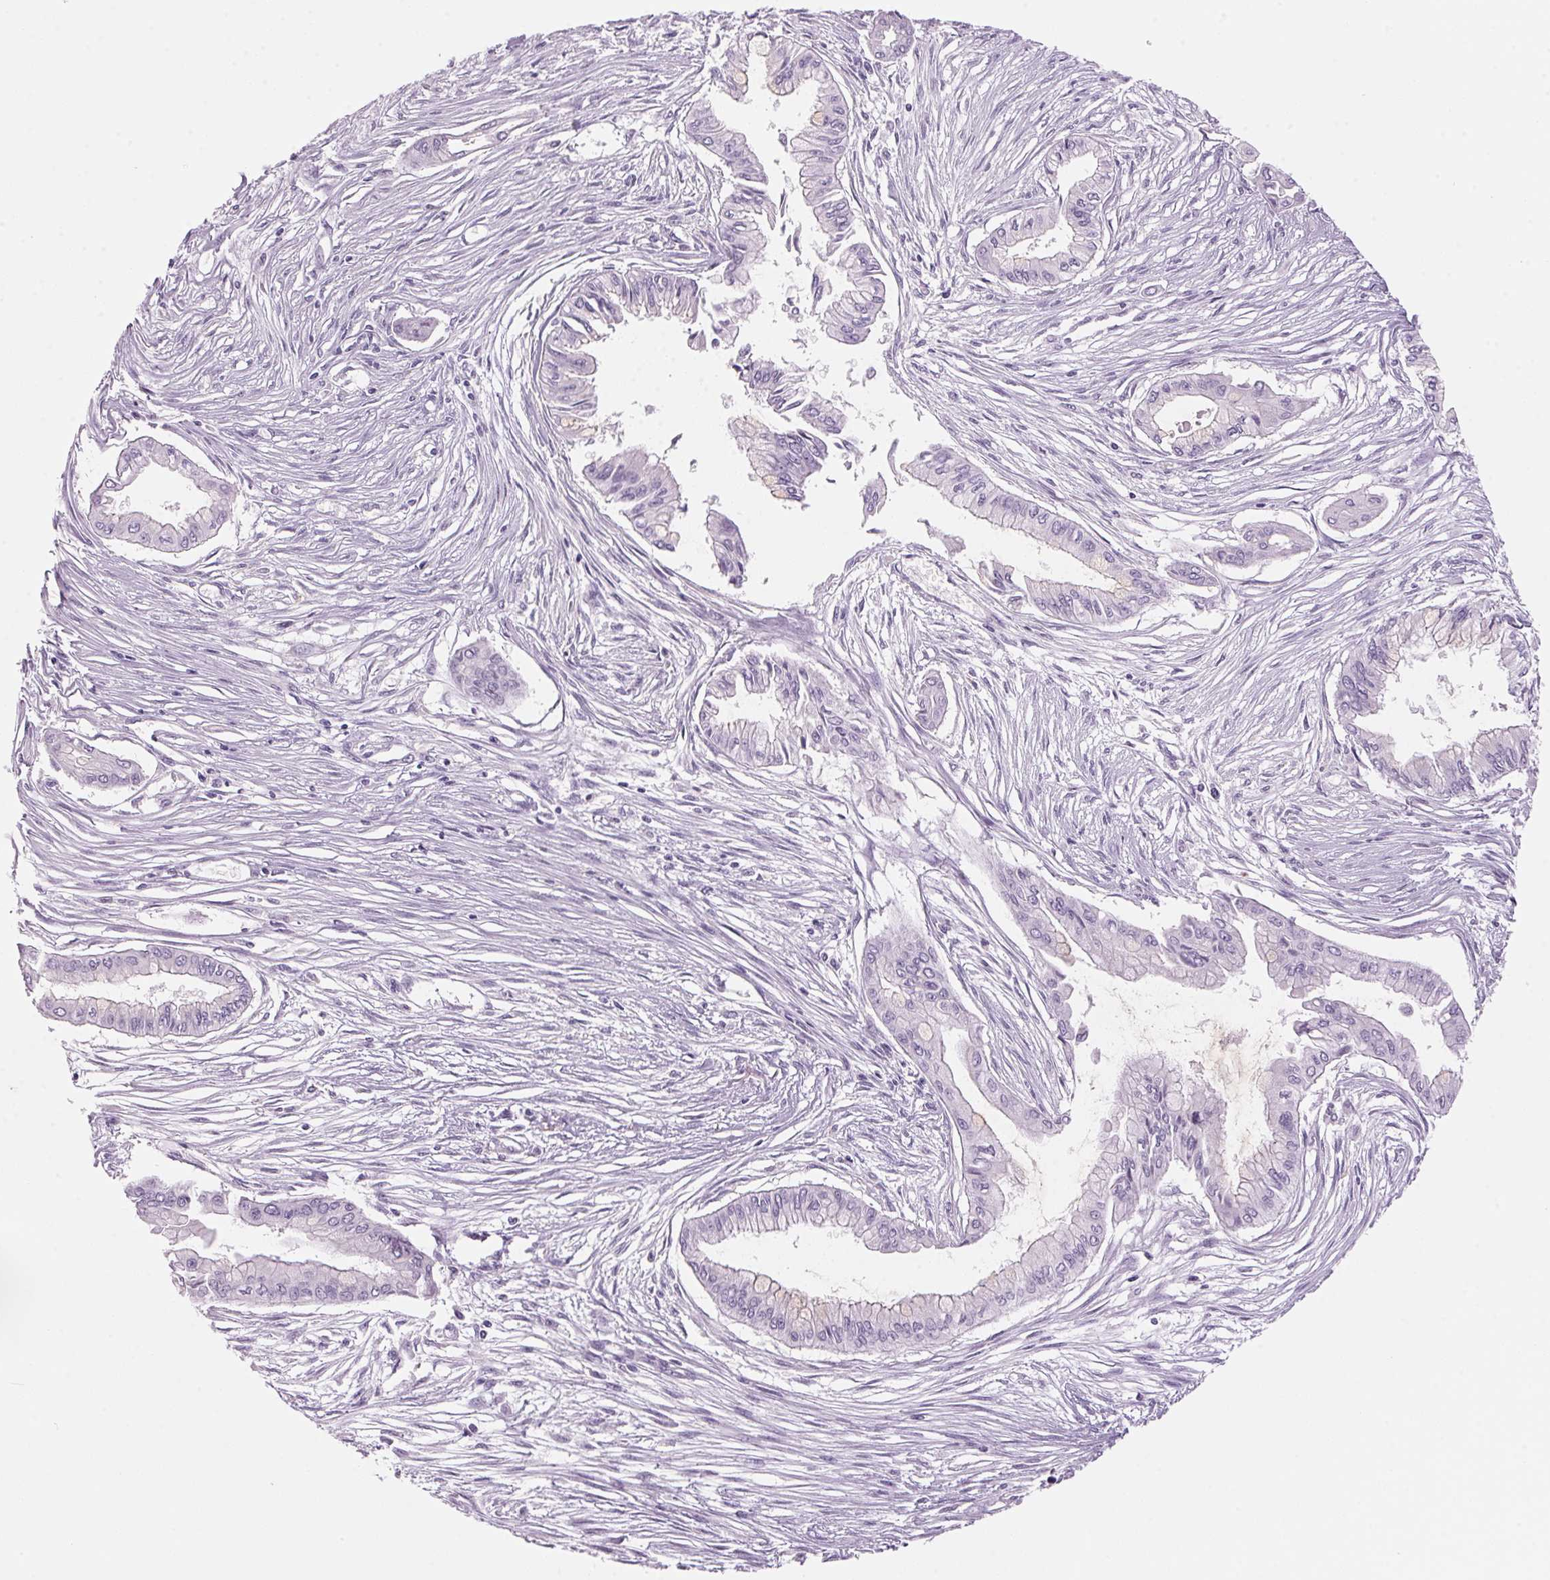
{"staining": {"intensity": "negative", "quantity": "none", "location": "none"}, "tissue": "pancreatic cancer", "cell_type": "Tumor cells", "image_type": "cancer", "snomed": [{"axis": "morphology", "description": "Adenocarcinoma, NOS"}, {"axis": "topography", "description": "Pancreas"}], "caption": "Immunohistochemistry (IHC) of adenocarcinoma (pancreatic) demonstrates no expression in tumor cells.", "gene": "ADAM20", "patient": {"sex": "female", "age": 68}}